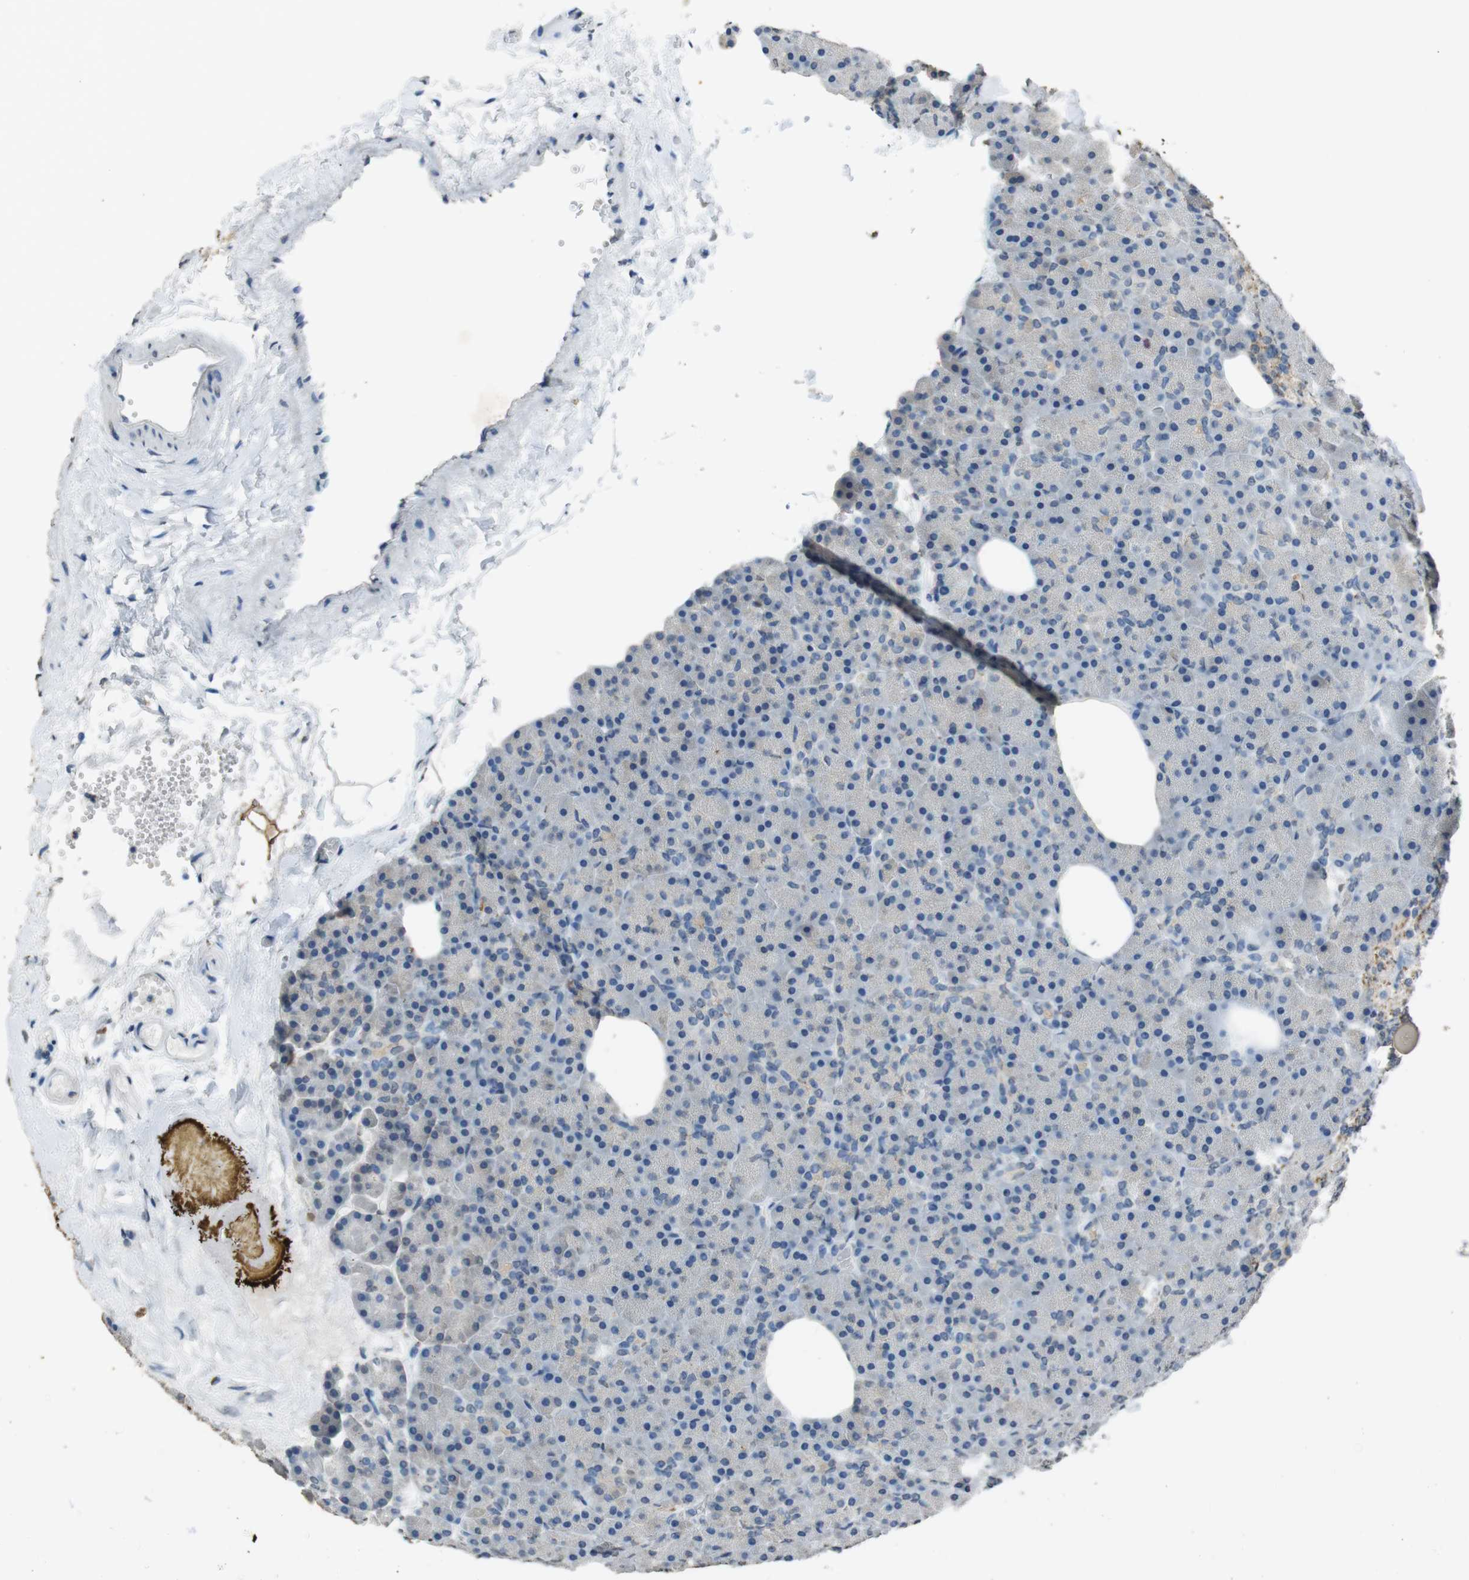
{"staining": {"intensity": "negative", "quantity": "none", "location": "none"}, "tissue": "pancreas", "cell_type": "Exocrine glandular cells", "image_type": "normal", "snomed": [{"axis": "morphology", "description": "Normal tissue, NOS"}, {"axis": "topography", "description": "Pancreas"}], "caption": "This is a photomicrograph of immunohistochemistry staining of benign pancreas, which shows no staining in exocrine glandular cells. Brightfield microscopy of IHC stained with DAB (brown) and hematoxylin (blue), captured at high magnification.", "gene": "STBD1", "patient": {"sex": "female", "age": 35}}